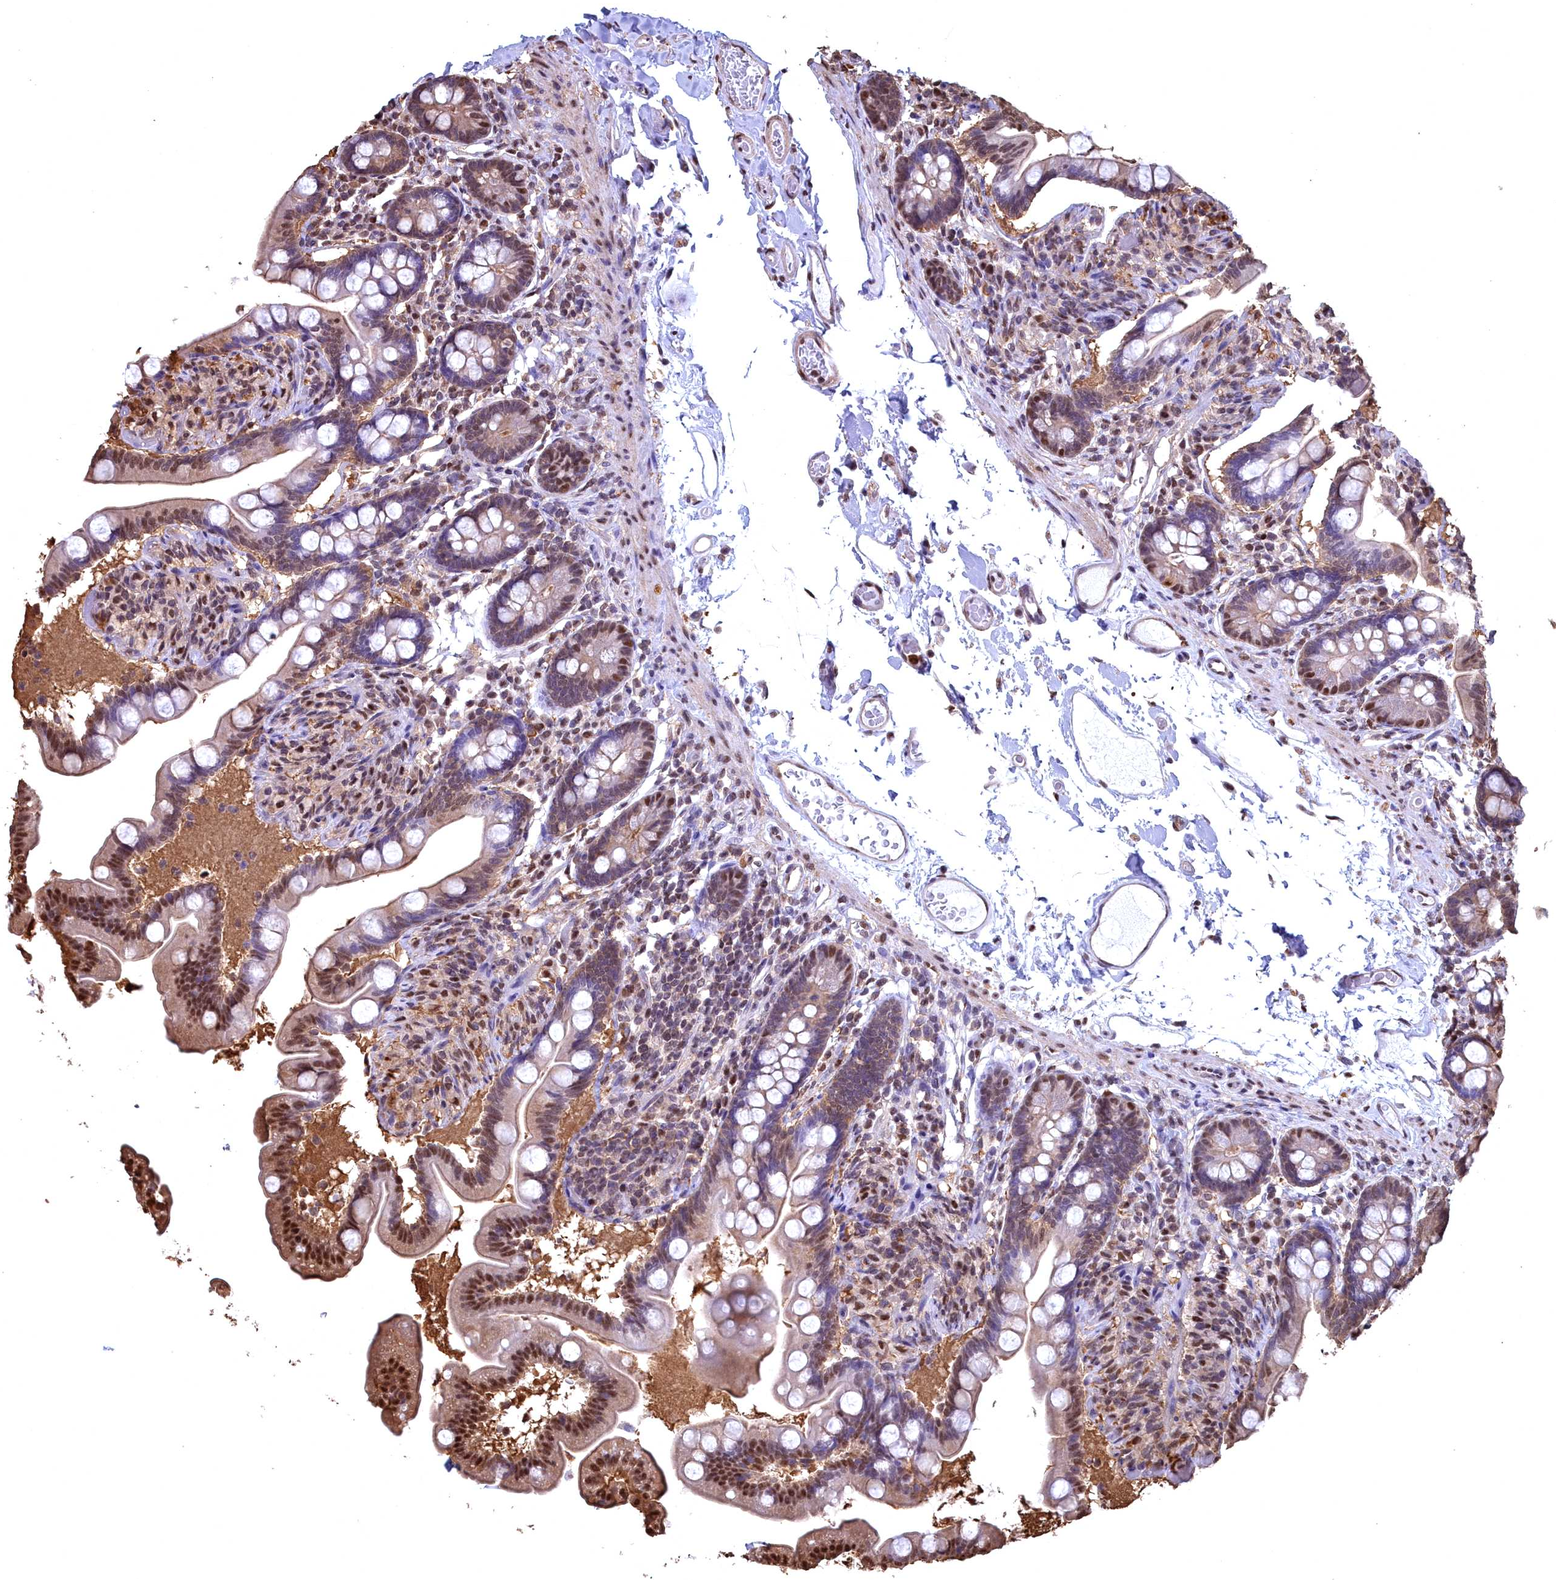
{"staining": {"intensity": "moderate", "quantity": "25%-75%", "location": "nuclear"}, "tissue": "small intestine", "cell_type": "Glandular cells", "image_type": "normal", "snomed": [{"axis": "morphology", "description": "Normal tissue, NOS"}, {"axis": "topography", "description": "Small intestine"}], "caption": "About 25%-75% of glandular cells in unremarkable small intestine exhibit moderate nuclear protein positivity as visualized by brown immunohistochemical staining.", "gene": "GAPDH", "patient": {"sex": "female", "age": 64}}